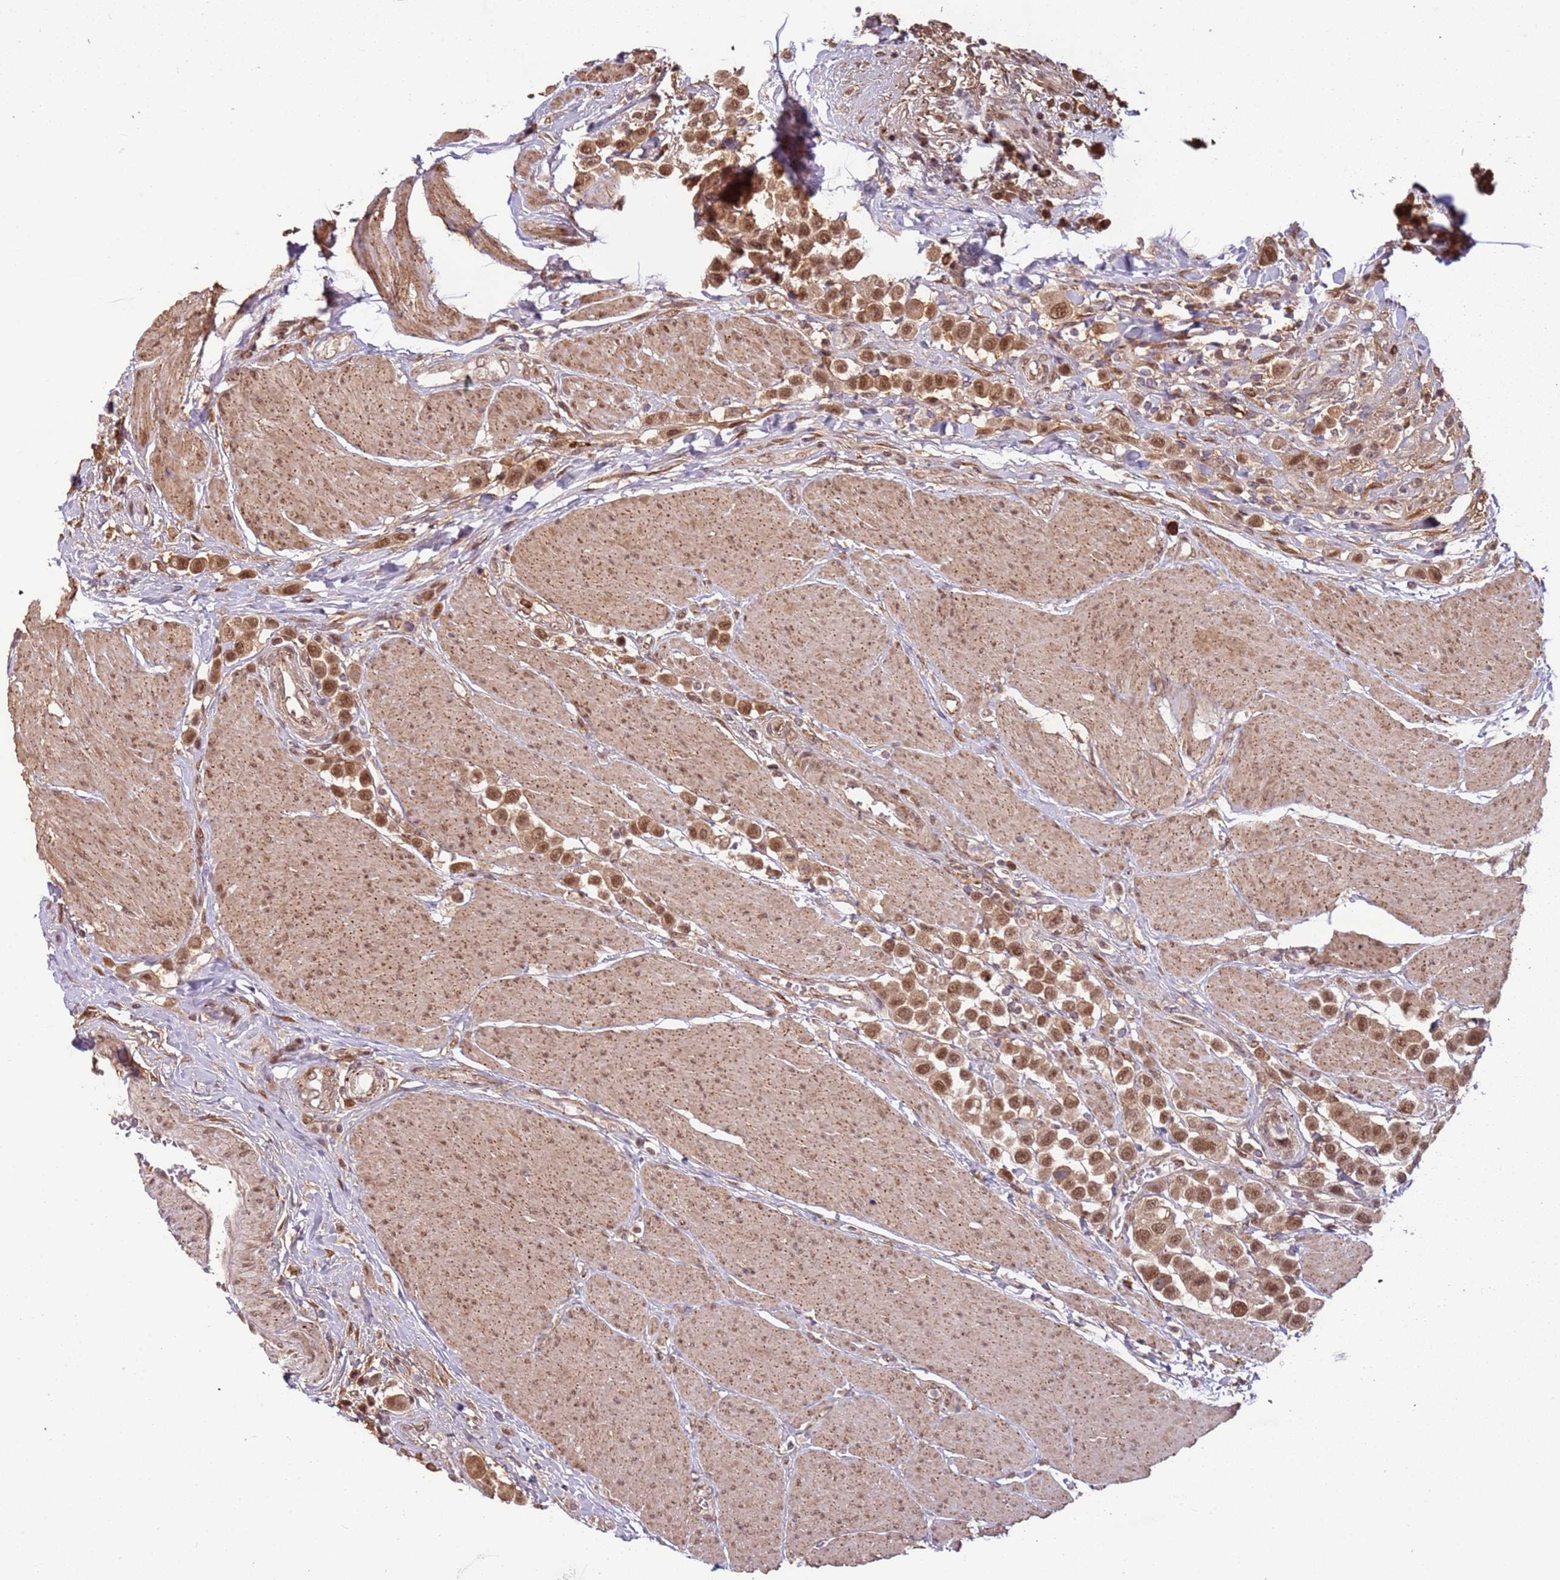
{"staining": {"intensity": "moderate", "quantity": ">75%", "location": "nuclear"}, "tissue": "urothelial cancer", "cell_type": "Tumor cells", "image_type": "cancer", "snomed": [{"axis": "morphology", "description": "Urothelial carcinoma, High grade"}, {"axis": "topography", "description": "Urinary bladder"}], "caption": "High-magnification brightfield microscopy of urothelial cancer stained with DAB (brown) and counterstained with hematoxylin (blue). tumor cells exhibit moderate nuclear staining is appreciated in approximately>75% of cells. Using DAB (brown) and hematoxylin (blue) stains, captured at high magnification using brightfield microscopy.", "gene": "POLR3H", "patient": {"sex": "male", "age": 50}}